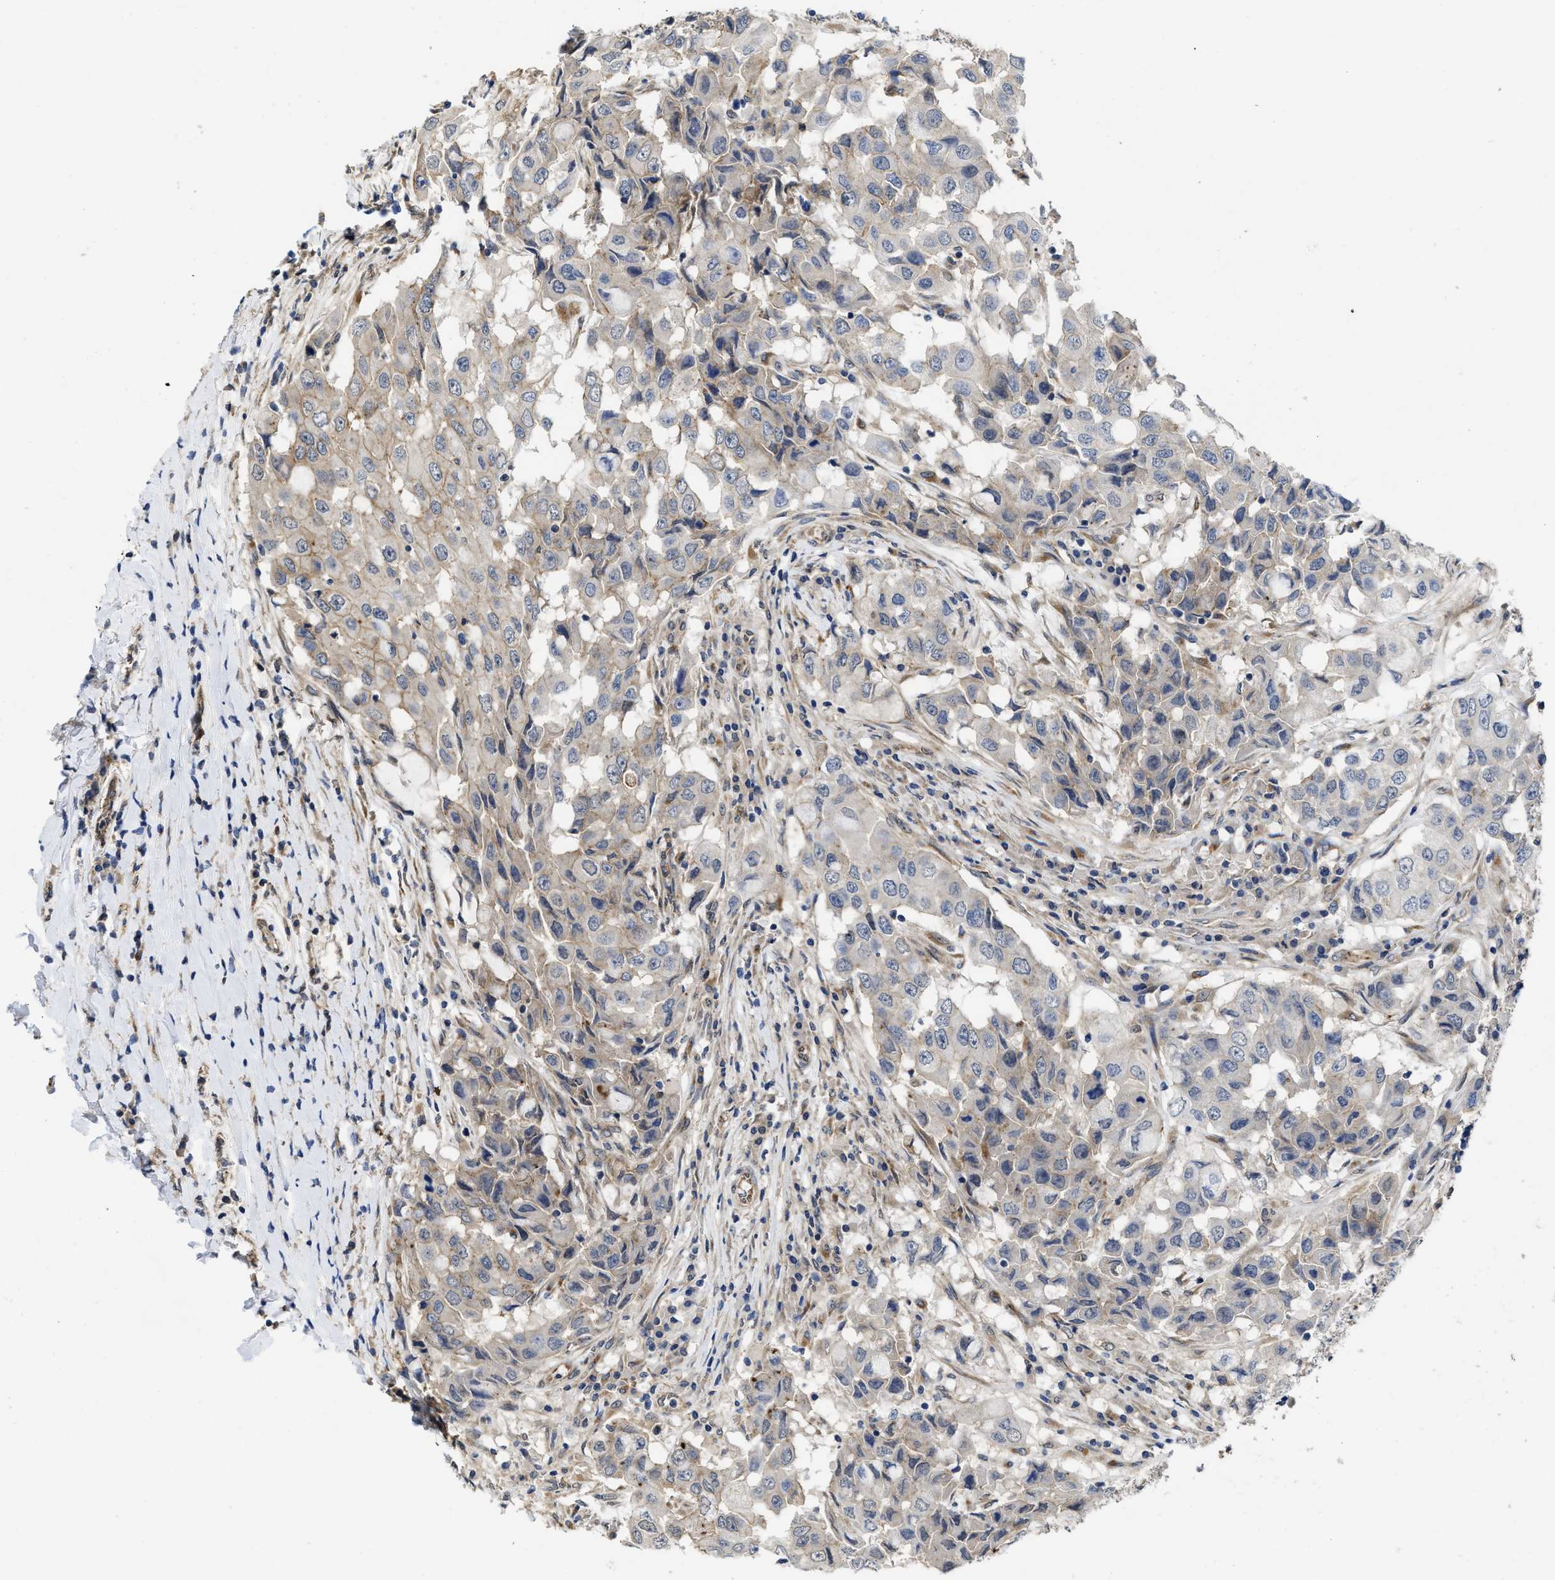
{"staining": {"intensity": "weak", "quantity": "<25%", "location": "cytoplasmic/membranous"}, "tissue": "breast cancer", "cell_type": "Tumor cells", "image_type": "cancer", "snomed": [{"axis": "morphology", "description": "Duct carcinoma"}, {"axis": "topography", "description": "Breast"}], "caption": "Breast cancer was stained to show a protein in brown. There is no significant expression in tumor cells. (DAB (3,3'-diaminobenzidine) immunohistochemistry (IHC) visualized using brightfield microscopy, high magnification).", "gene": "PKD2", "patient": {"sex": "female", "age": 27}}